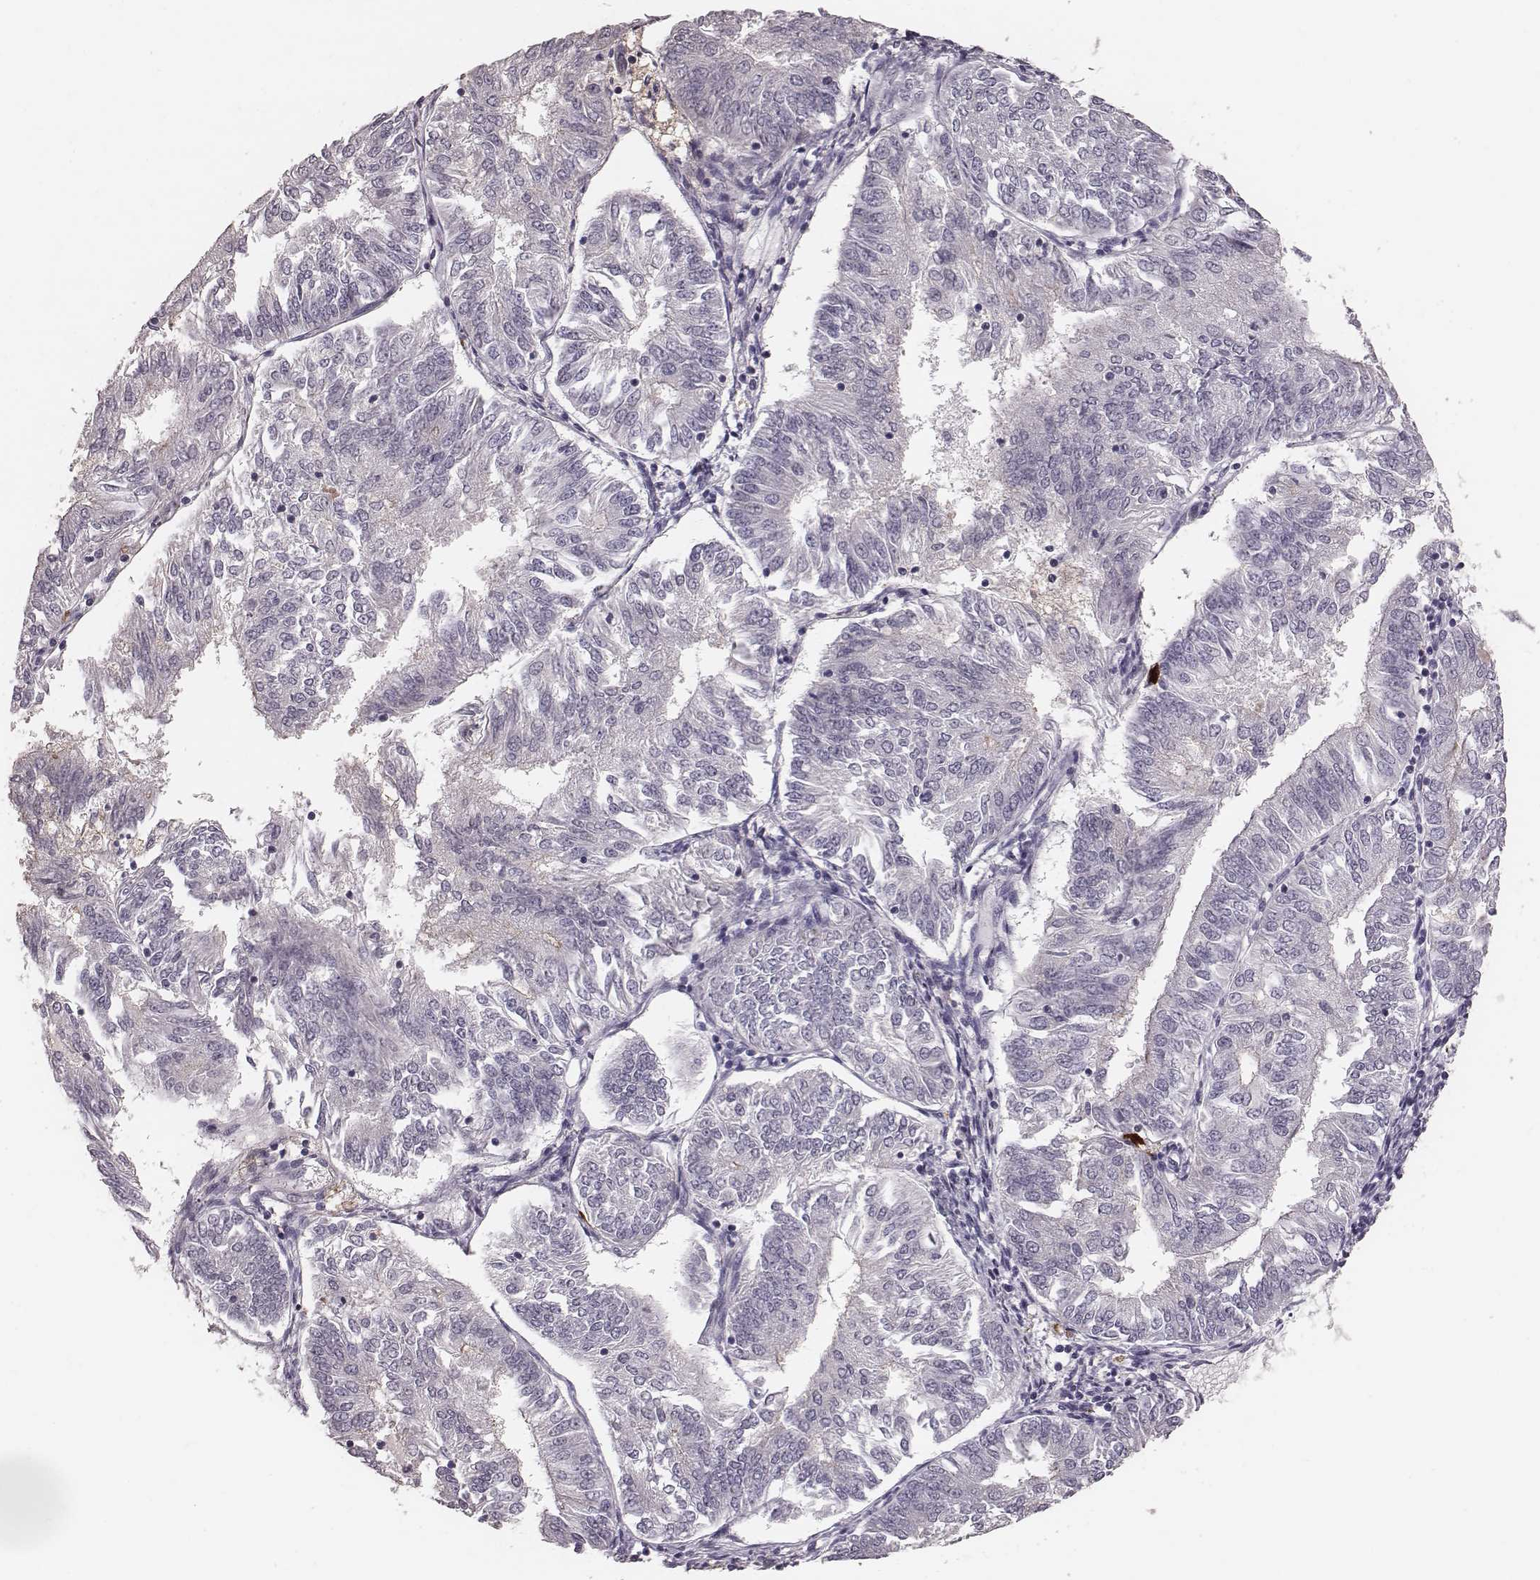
{"staining": {"intensity": "negative", "quantity": "none", "location": "none"}, "tissue": "endometrial cancer", "cell_type": "Tumor cells", "image_type": "cancer", "snomed": [{"axis": "morphology", "description": "Adenocarcinoma, NOS"}, {"axis": "topography", "description": "Endometrium"}], "caption": "The immunohistochemistry (IHC) histopathology image has no significant positivity in tumor cells of endometrial cancer (adenocarcinoma) tissue.", "gene": "CFTR", "patient": {"sex": "female", "age": 58}}